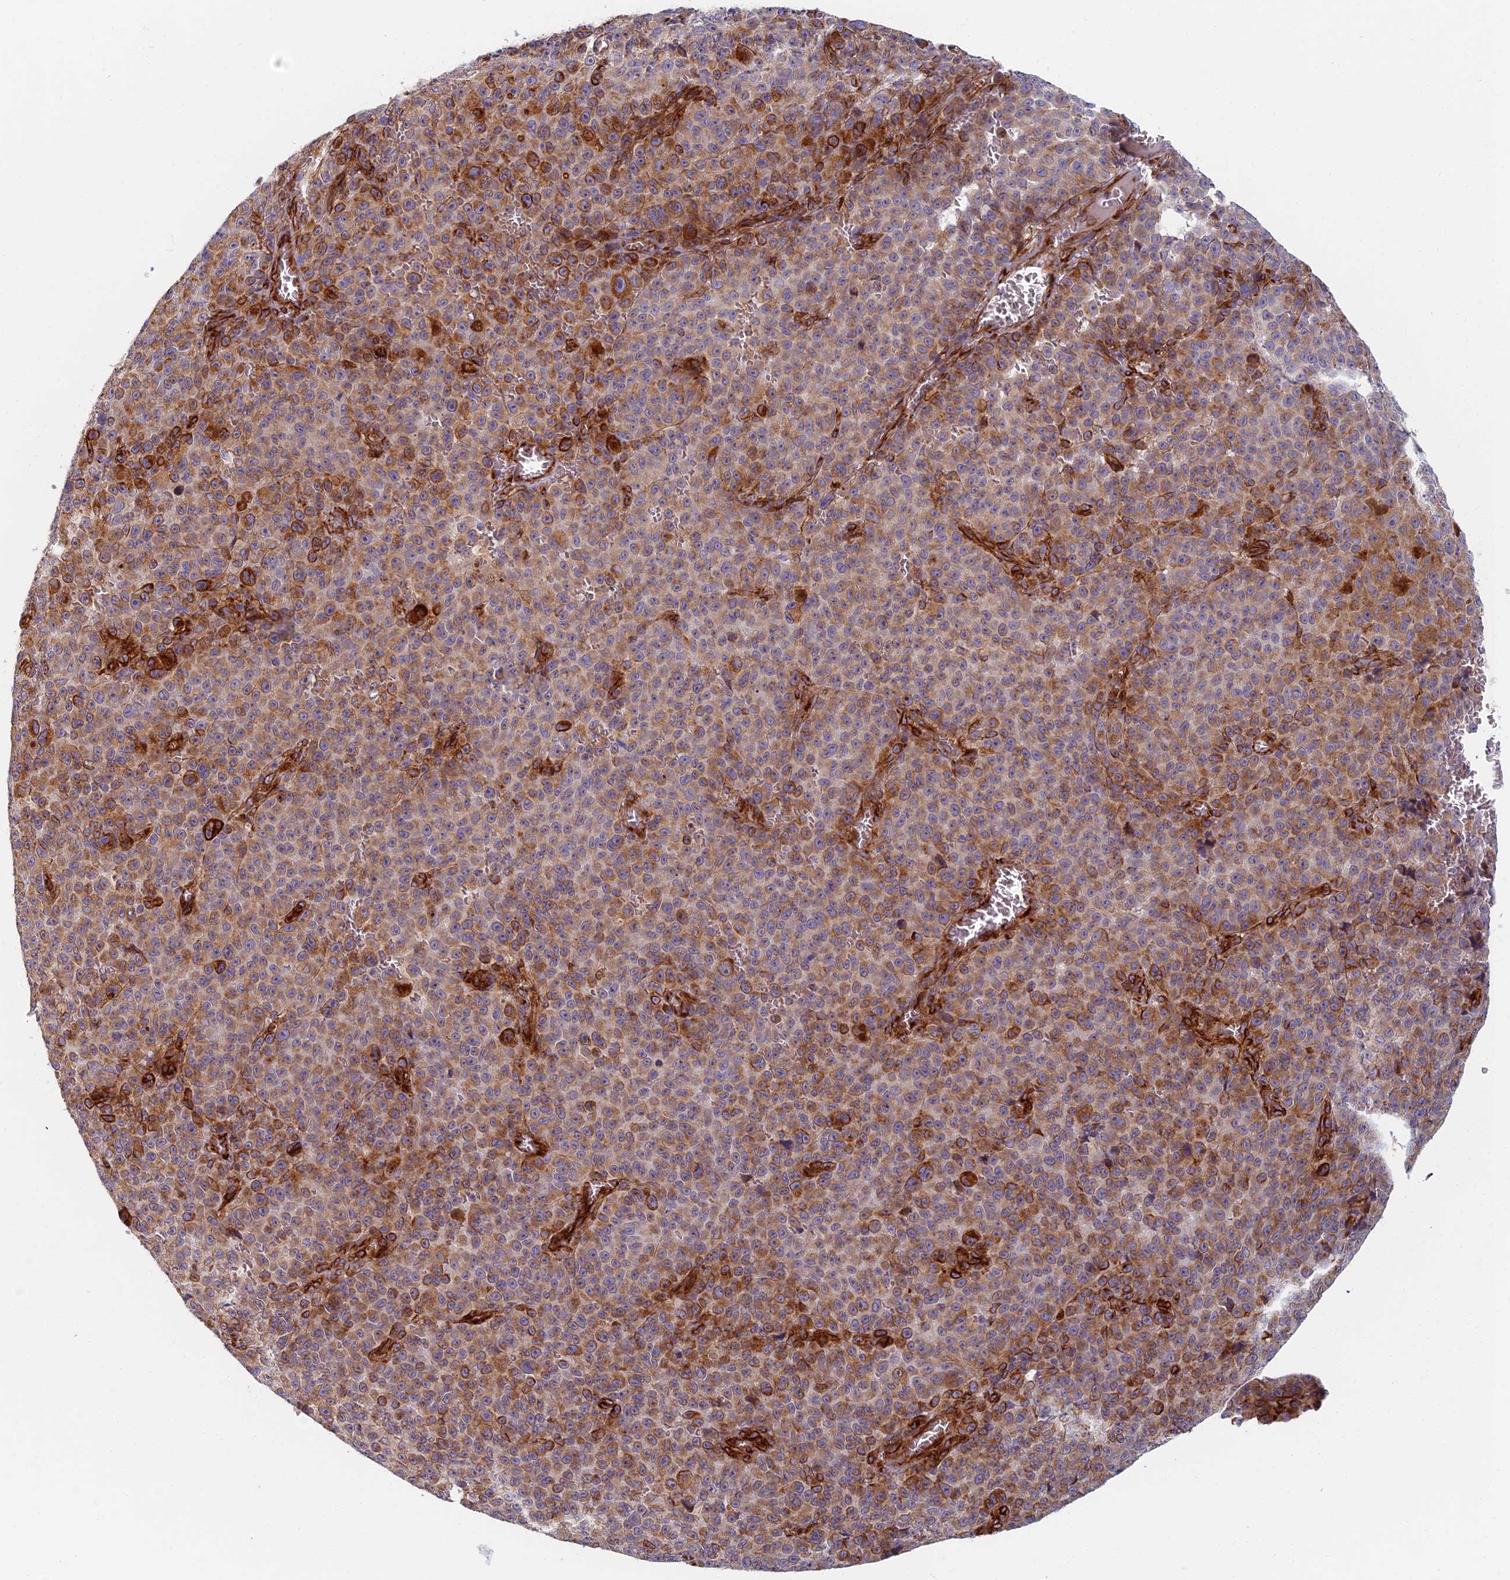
{"staining": {"intensity": "moderate", "quantity": ">75%", "location": "cytoplasmic/membranous"}, "tissue": "melanoma", "cell_type": "Tumor cells", "image_type": "cancer", "snomed": [{"axis": "morphology", "description": "Malignant melanoma, NOS"}, {"axis": "topography", "description": "Skin"}], "caption": "Melanoma tissue reveals moderate cytoplasmic/membranous staining in approximately >75% of tumor cells, visualized by immunohistochemistry.", "gene": "ABCB10", "patient": {"sex": "female", "age": 82}}